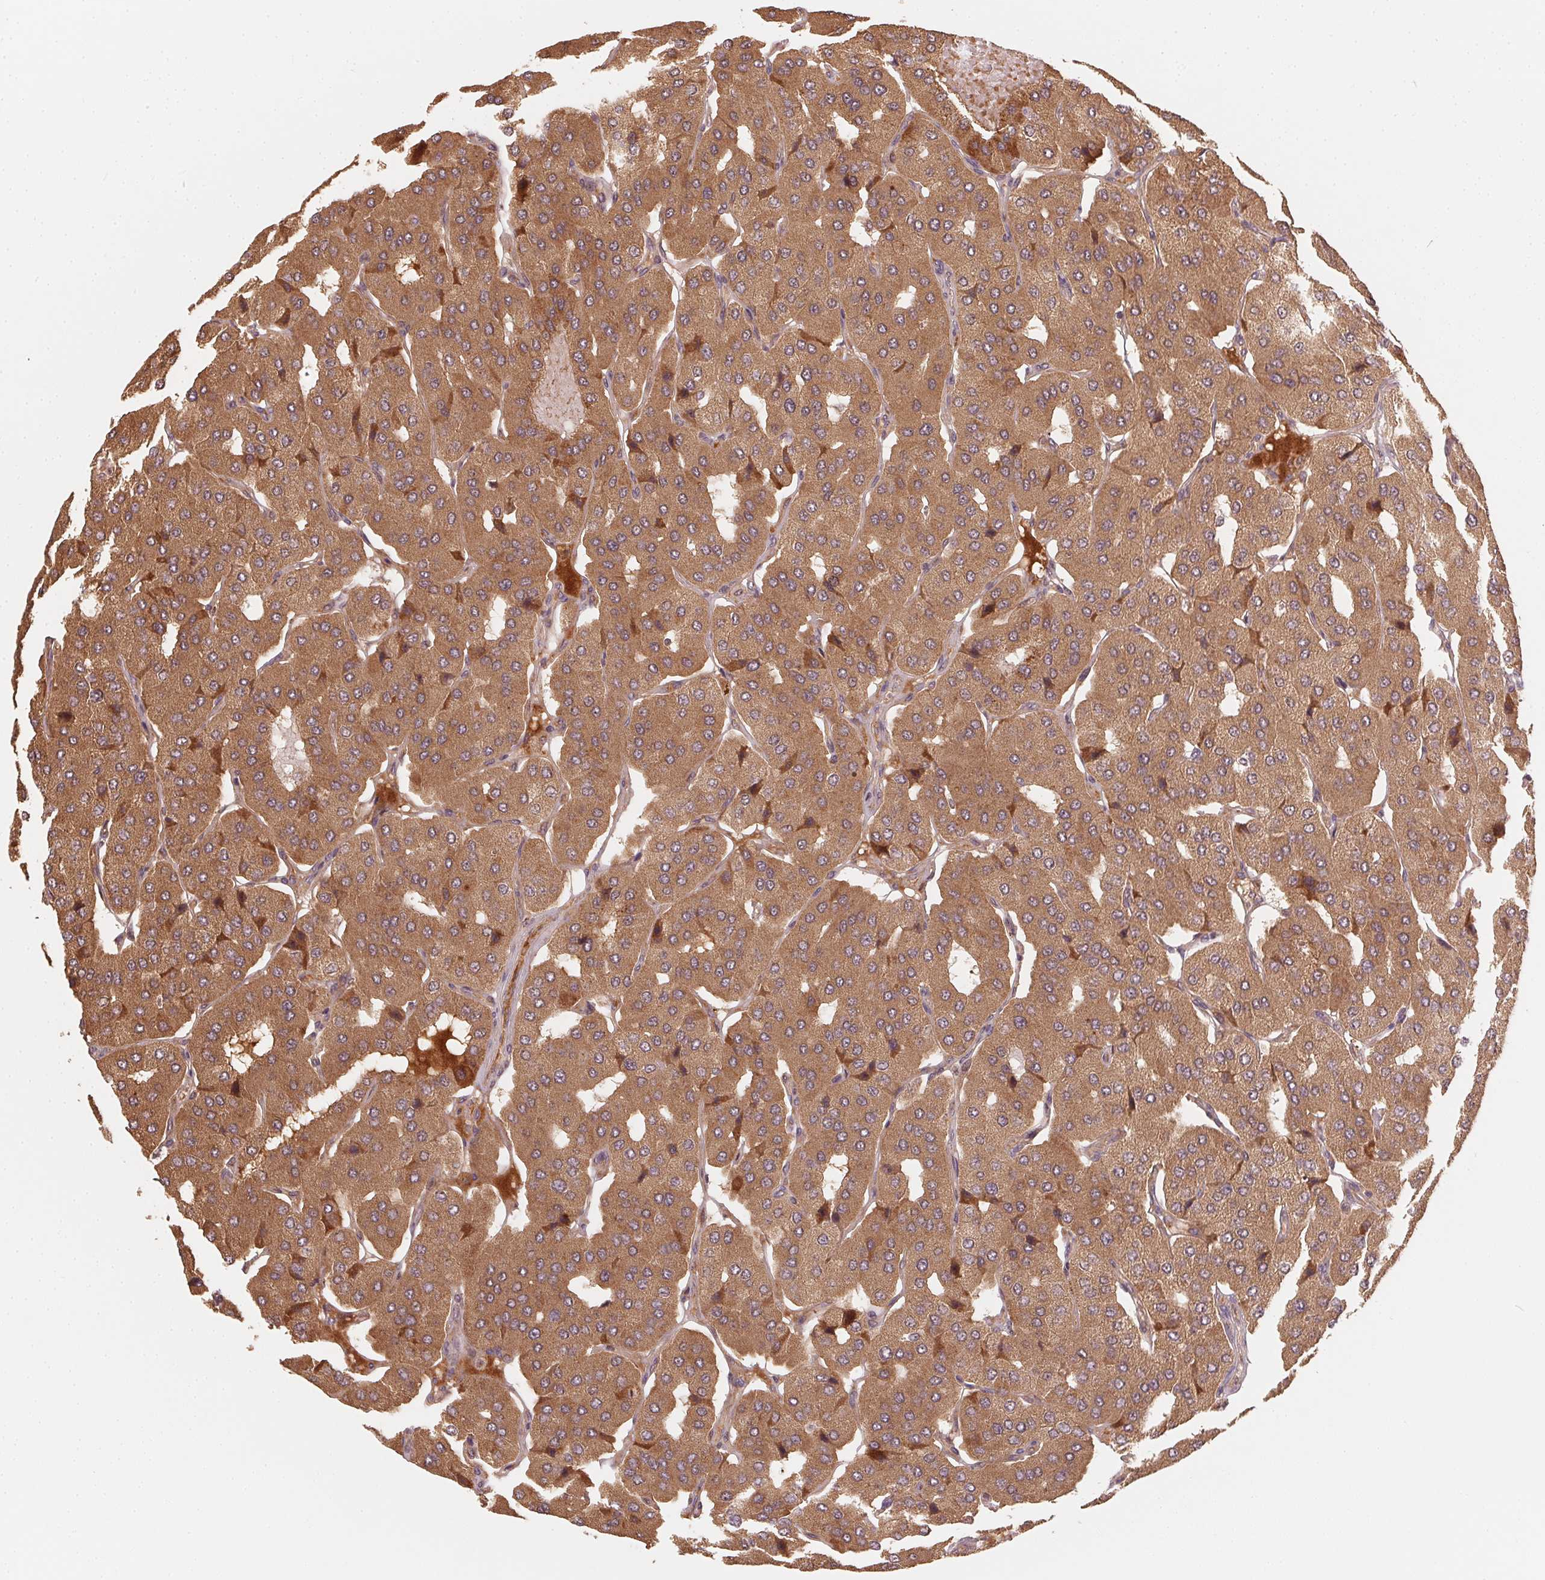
{"staining": {"intensity": "moderate", "quantity": ">75%", "location": "cytoplasmic/membranous"}, "tissue": "parathyroid gland", "cell_type": "Glandular cells", "image_type": "normal", "snomed": [{"axis": "morphology", "description": "Normal tissue, NOS"}, {"axis": "morphology", "description": "Adenoma, NOS"}, {"axis": "topography", "description": "Parathyroid gland"}], "caption": "Protein analysis of benign parathyroid gland exhibits moderate cytoplasmic/membranous staining in about >75% of glandular cells.", "gene": "WBP2", "patient": {"sex": "female", "age": 86}}